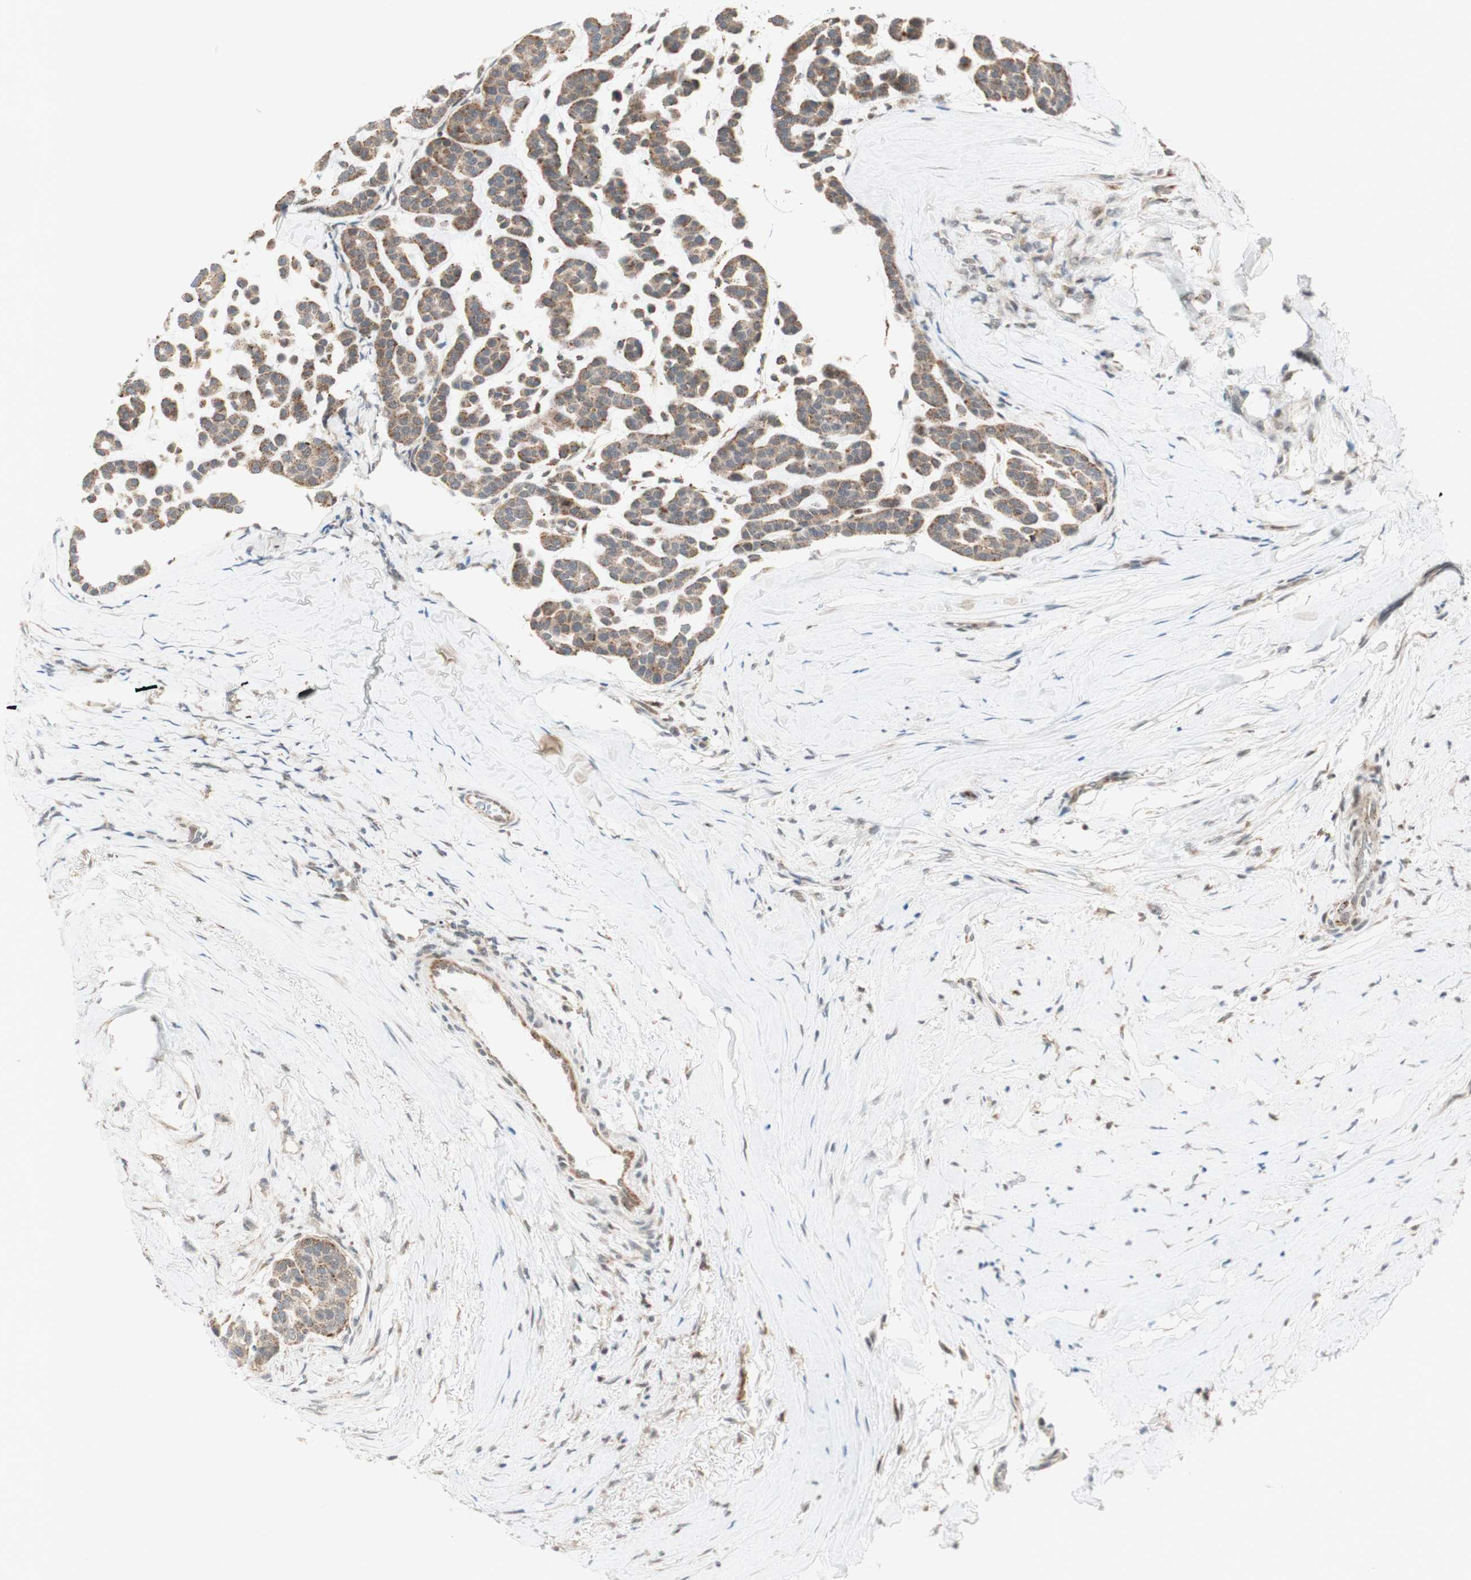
{"staining": {"intensity": "moderate", "quantity": ">75%", "location": "cytoplasmic/membranous"}, "tissue": "head and neck cancer", "cell_type": "Tumor cells", "image_type": "cancer", "snomed": [{"axis": "morphology", "description": "Adenocarcinoma, NOS"}, {"axis": "morphology", "description": "Adenoma, NOS"}, {"axis": "topography", "description": "Head-Neck"}], "caption": "Tumor cells show moderate cytoplasmic/membranous expression in approximately >75% of cells in head and neck adenoma.", "gene": "GAPT", "patient": {"sex": "female", "age": 55}}